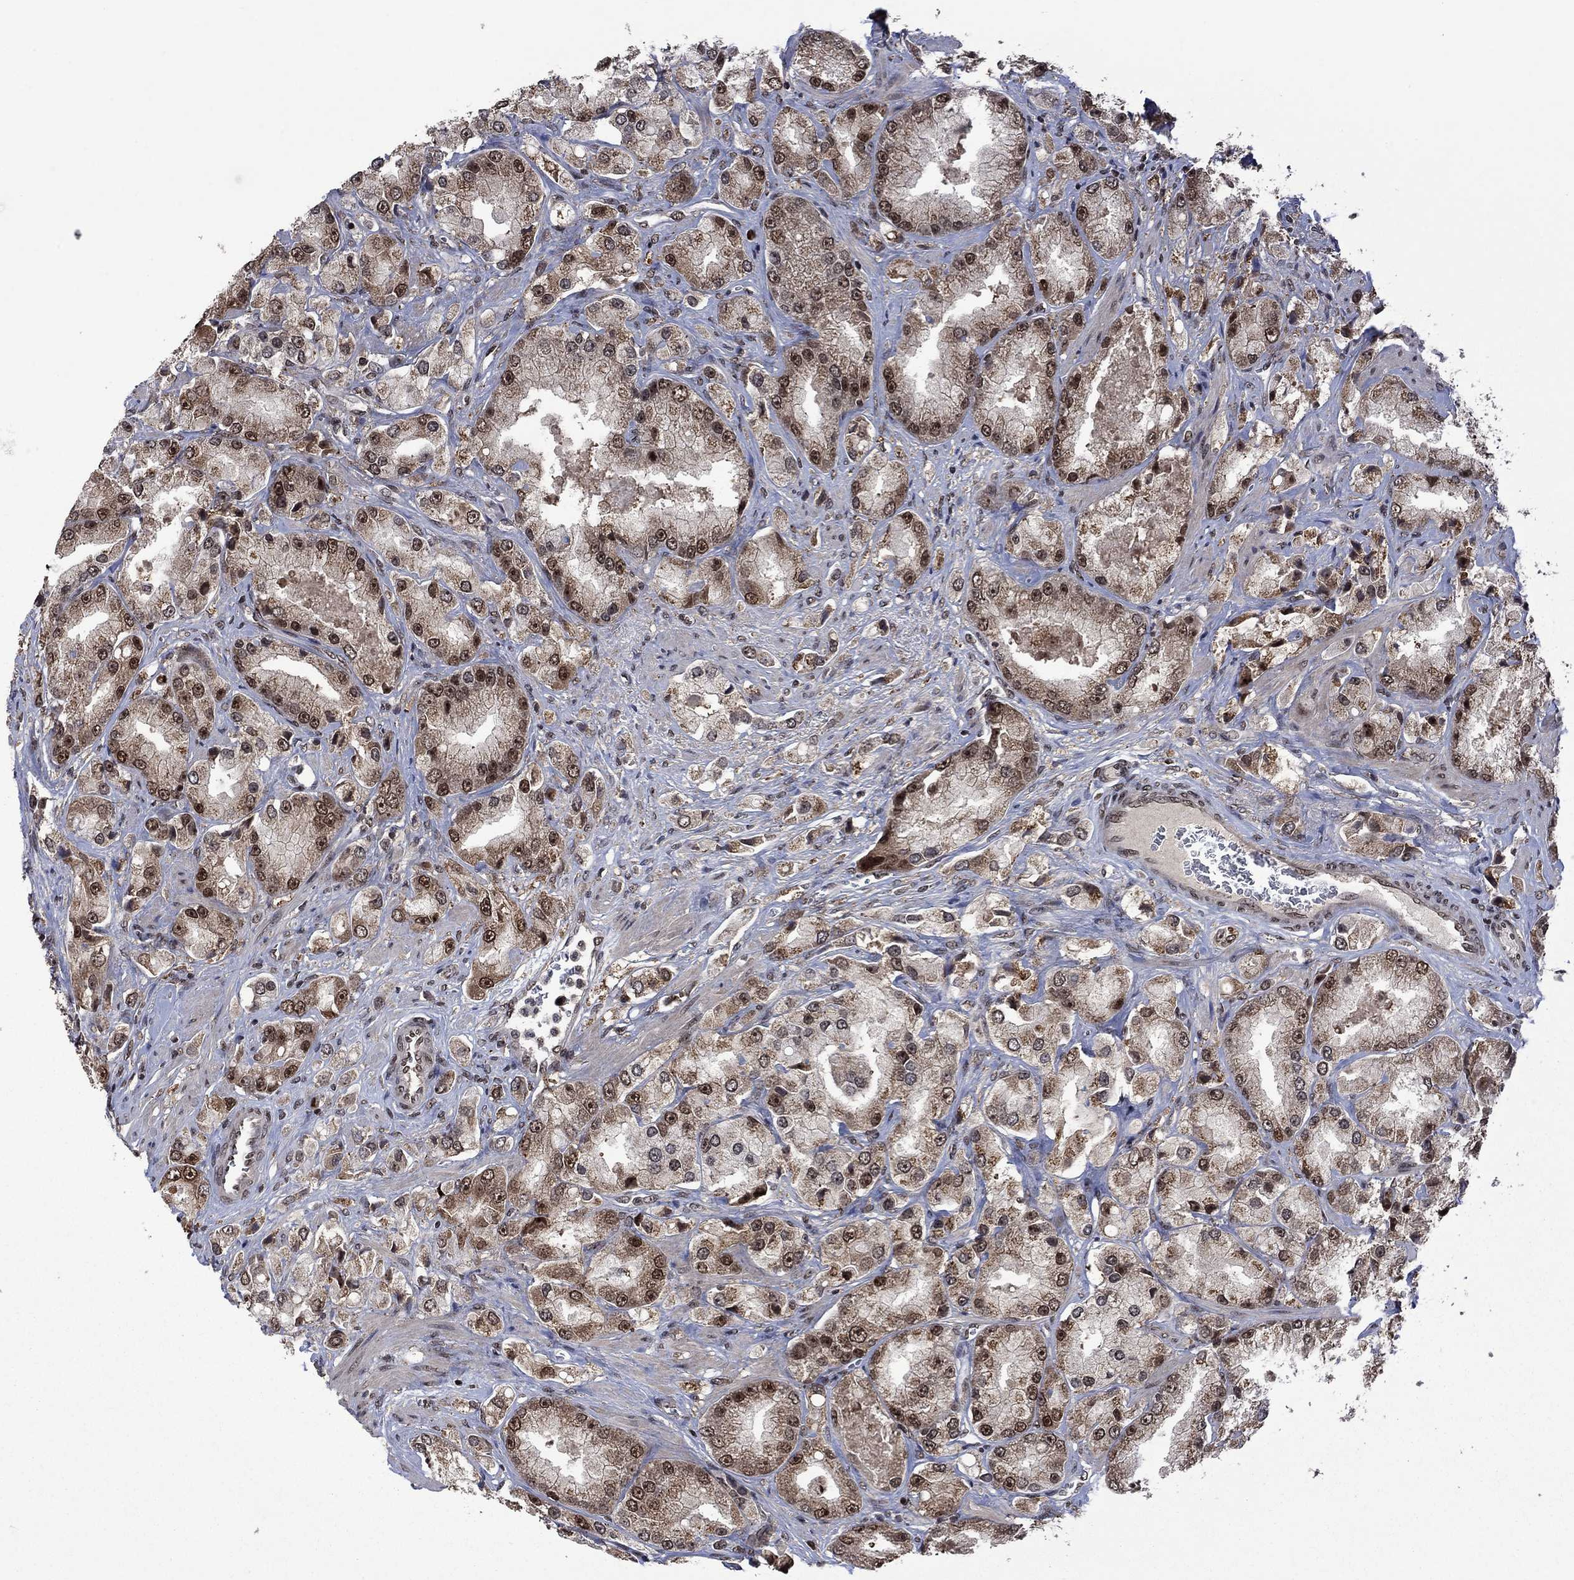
{"staining": {"intensity": "moderate", "quantity": ">75%", "location": "cytoplasmic/membranous,nuclear"}, "tissue": "prostate cancer", "cell_type": "Tumor cells", "image_type": "cancer", "snomed": [{"axis": "morphology", "description": "Adenocarcinoma, NOS"}, {"axis": "topography", "description": "Prostate and seminal vesicle, NOS"}, {"axis": "topography", "description": "Prostate"}], "caption": "Protein expression by immunohistochemistry (IHC) demonstrates moderate cytoplasmic/membranous and nuclear positivity in approximately >75% of tumor cells in prostate cancer (adenocarcinoma).", "gene": "FBL", "patient": {"sex": "male", "age": 64}}